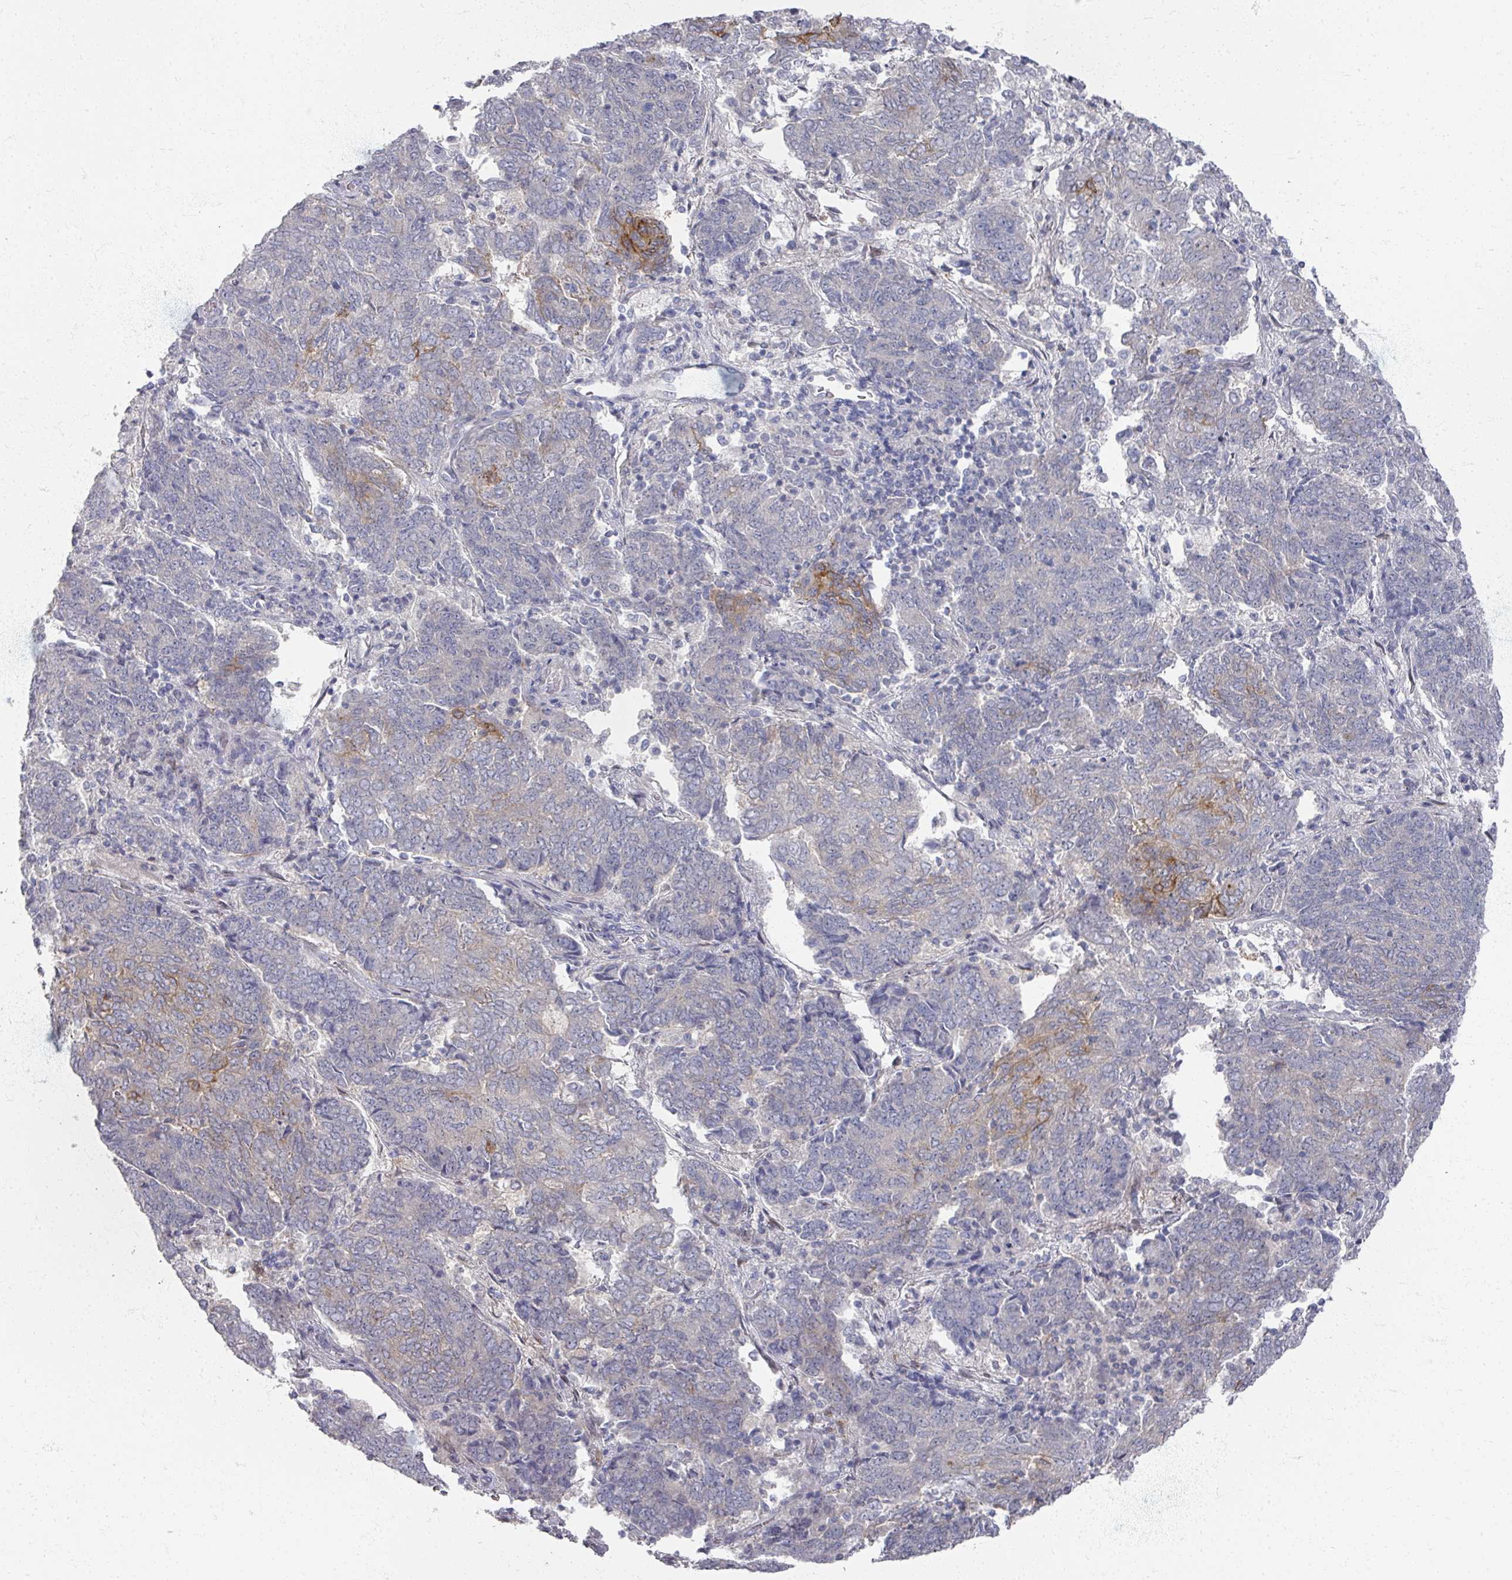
{"staining": {"intensity": "moderate", "quantity": "<25%", "location": "cytoplasmic/membranous"}, "tissue": "endometrial cancer", "cell_type": "Tumor cells", "image_type": "cancer", "snomed": [{"axis": "morphology", "description": "Adenocarcinoma, NOS"}, {"axis": "topography", "description": "Endometrium"}], "caption": "A brown stain shows moderate cytoplasmic/membranous staining of a protein in human endometrial cancer tumor cells.", "gene": "TTYH3", "patient": {"sex": "female", "age": 80}}